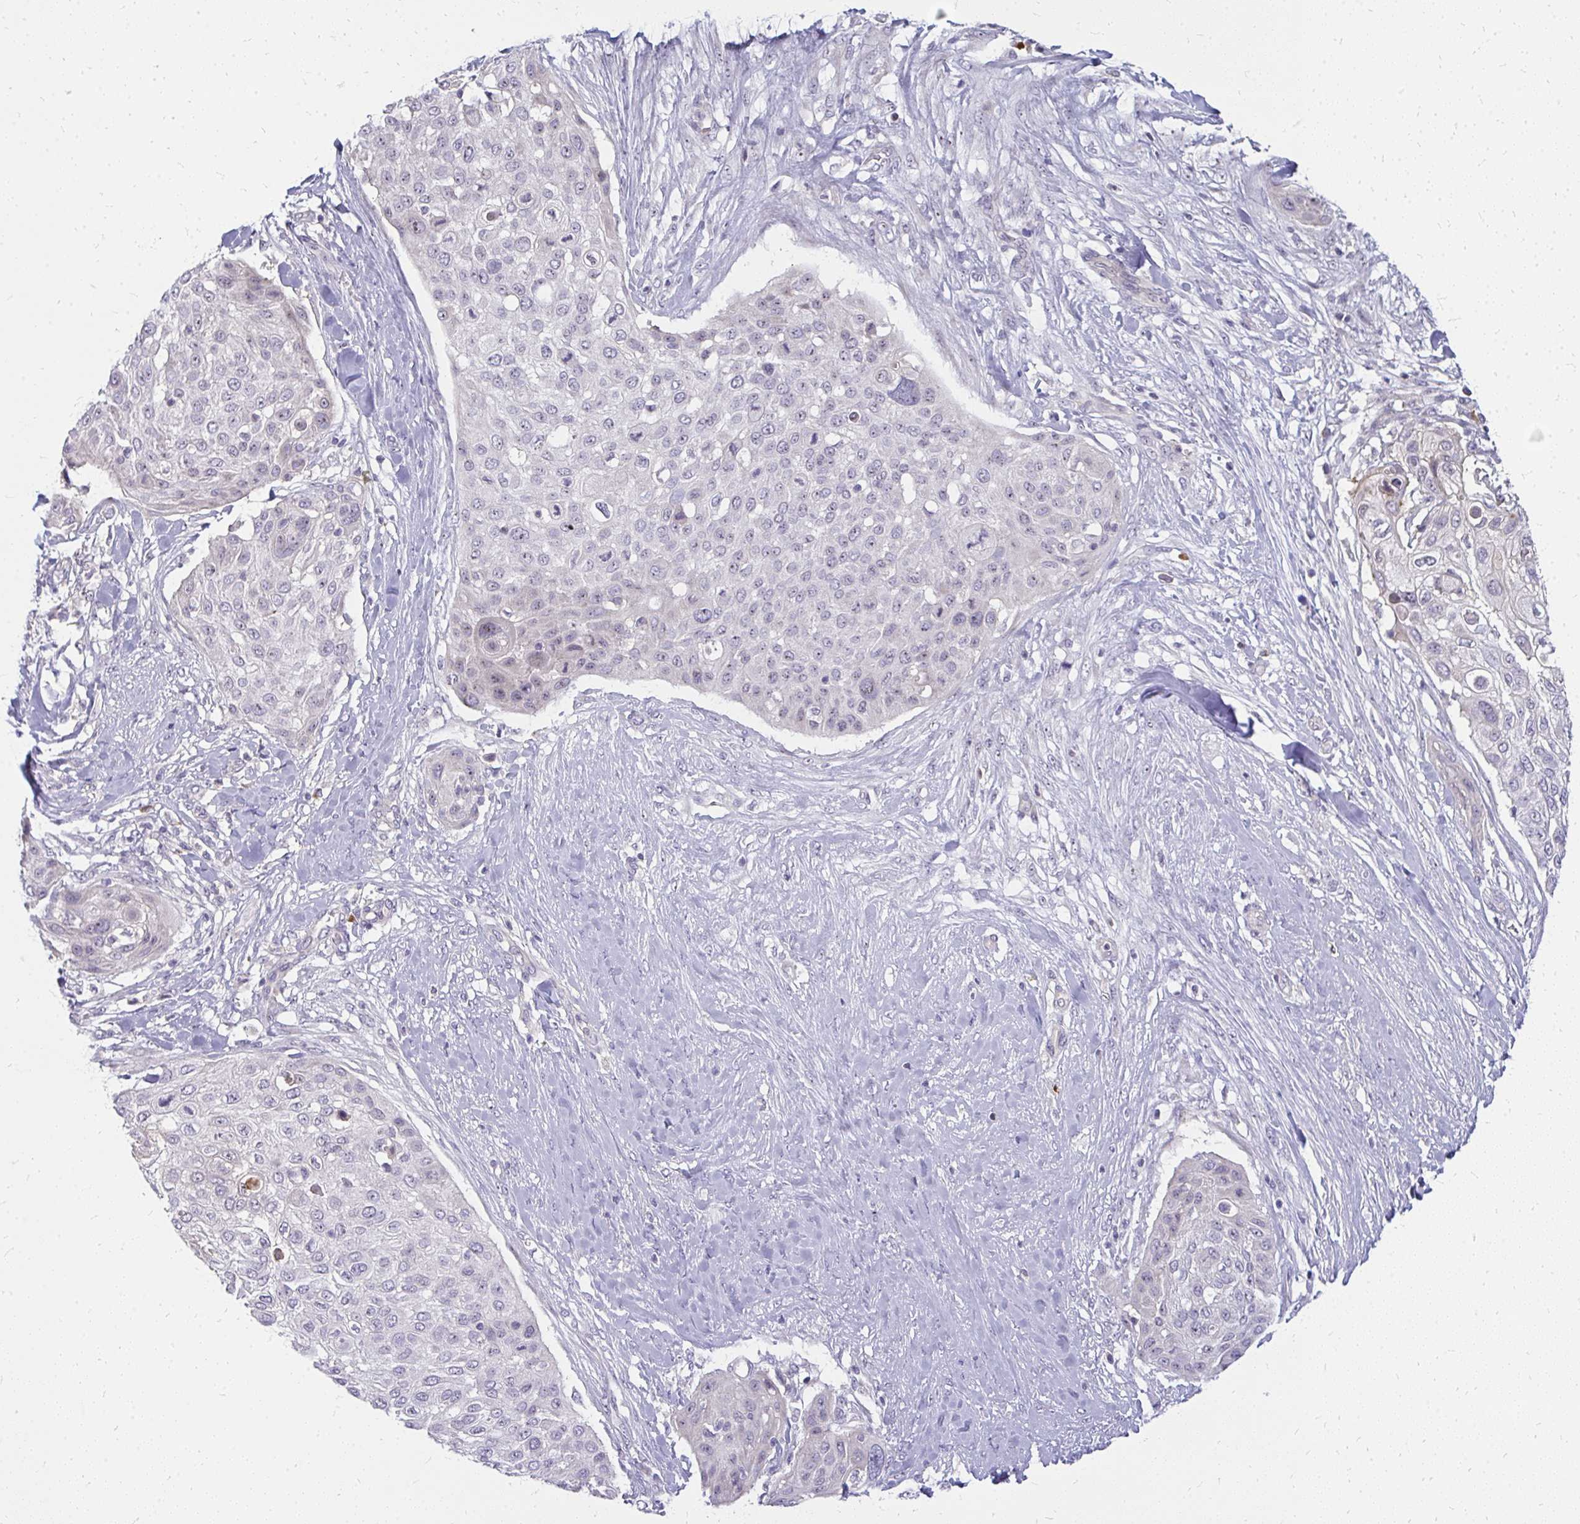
{"staining": {"intensity": "negative", "quantity": "none", "location": "none"}, "tissue": "skin cancer", "cell_type": "Tumor cells", "image_type": "cancer", "snomed": [{"axis": "morphology", "description": "Squamous cell carcinoma, NOS"}, {"axis": "topography", "description": "Skin"}], "caption": "Protein analysis of squamous cell carcinoma (skin) reveals no significant staining in tumor cells. Nuclei are stained in blue.", "gene": "FAM9A", "patient": {"sex": "female", "age": 87}}